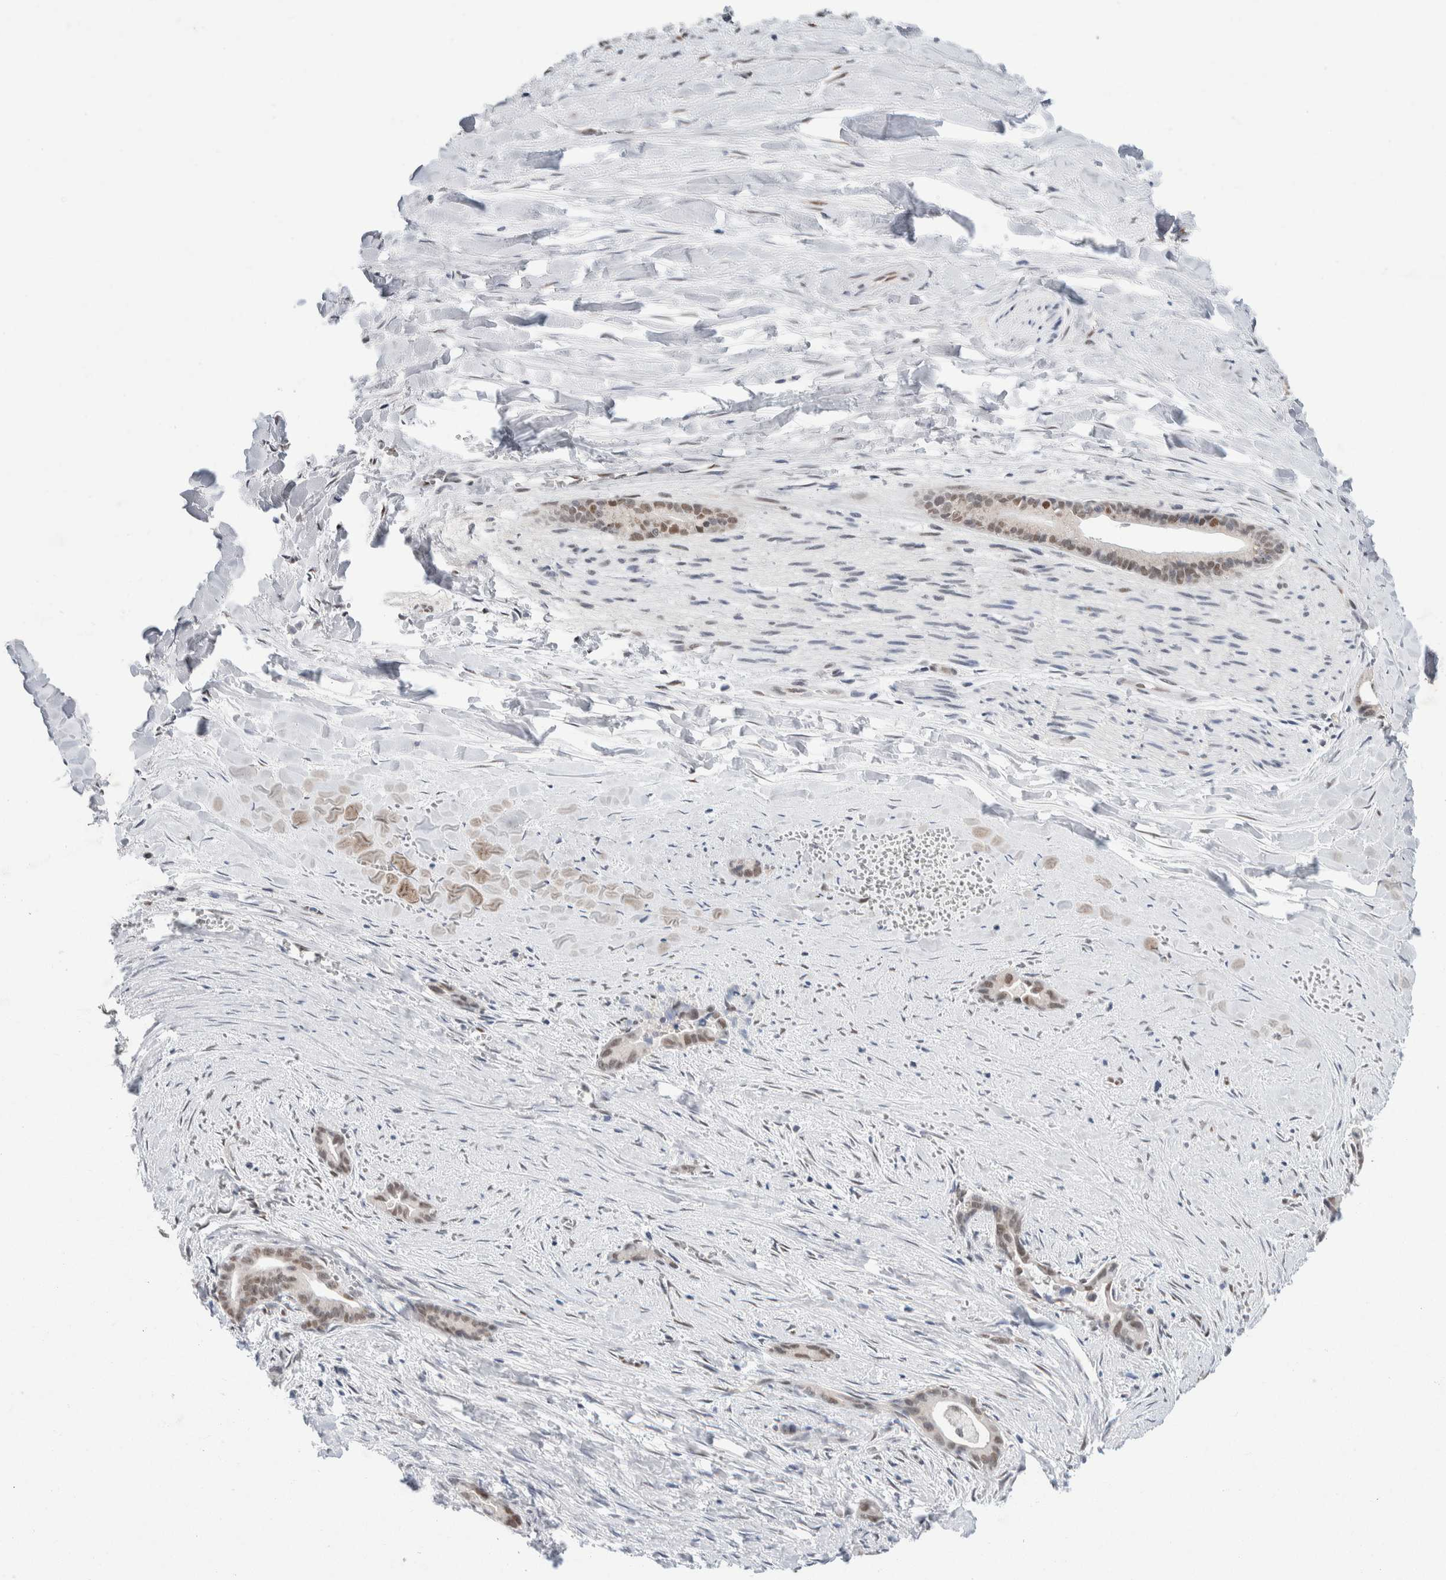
{"staining": {"intensity": "weak", "quantity": ">75%", "location": "nuclear"}, "tissue": "liver cancer", "cell_type": "Tumor cells", "image_type": "cancer", "snomed": [{"axis": "morphology", "description": "Cholangiocarcinoma"}, {"axis": "topography", "description": "Liver"}], "caption": "Immunohistochemistry (IHC) image of neoplastic tissue: human liver cancer (cholangiocarcinoma) stained using IHC demonstrates low levels of weak protein expression localized specifically in the nuclear of tumor cells, appearing as a nuclear brown color.", "gene": "PRMT1", "patient": {"sex": "female", "age": 55}}